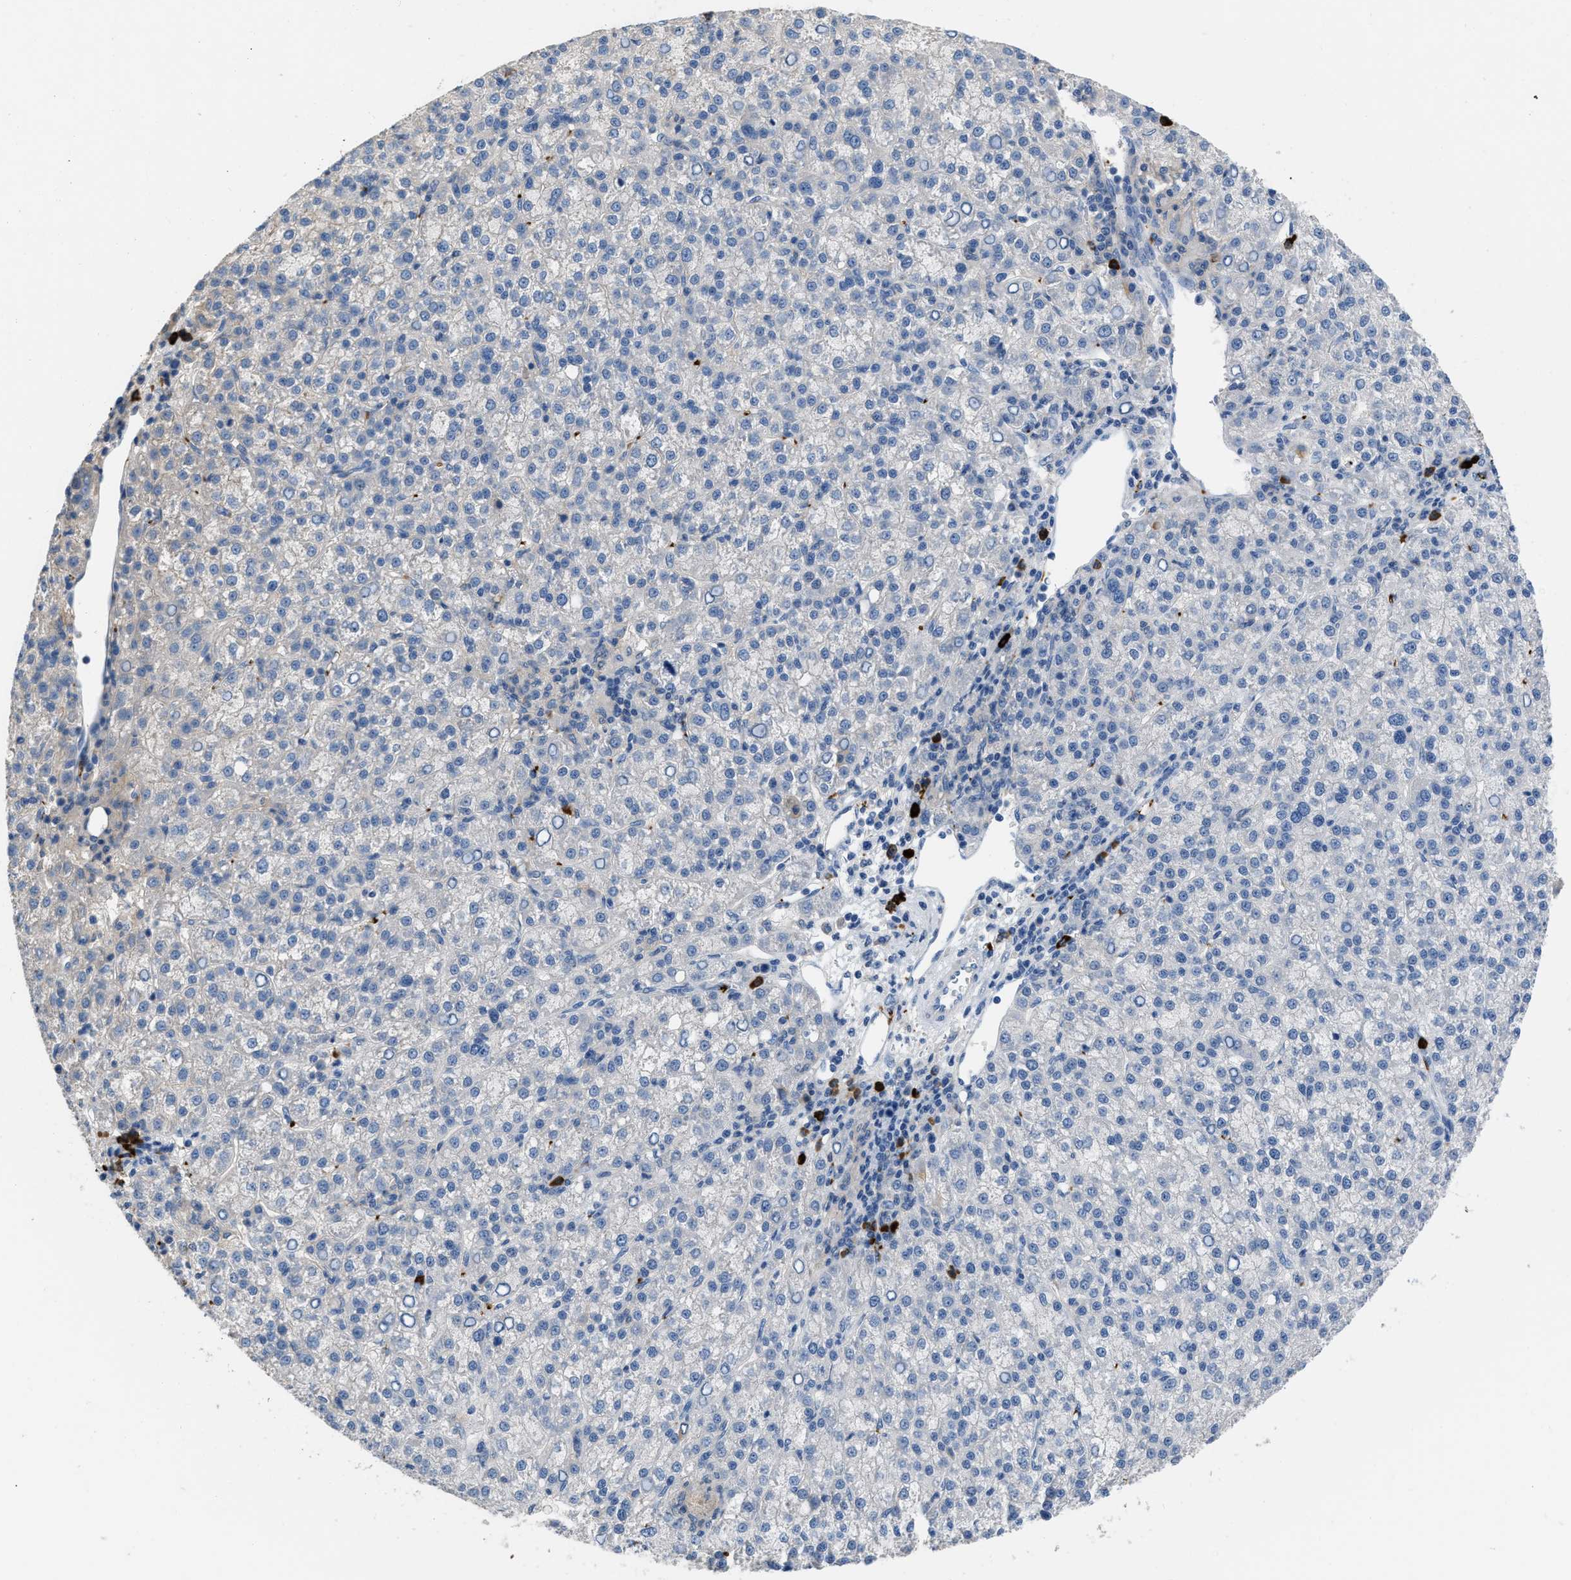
{"staining": {"intensity": "negative", "quantity": "none", "location": "none"}, "tissue": "liver cancer", "cell_type": "Tumor cells", "image_type": "cancer", "snomed": [{"axis": "morphology", "description": "Carcinoma, Hepatocellular, NOS"}, {"axis": "topography", "description": "Liver"}], "caption": "Liver cancer stained for a protein using immunohistochemistry (IHC) displays no positivity tumor cells.", "gene": "FGF18", "patient": {"sex": "female", "age": 58}}